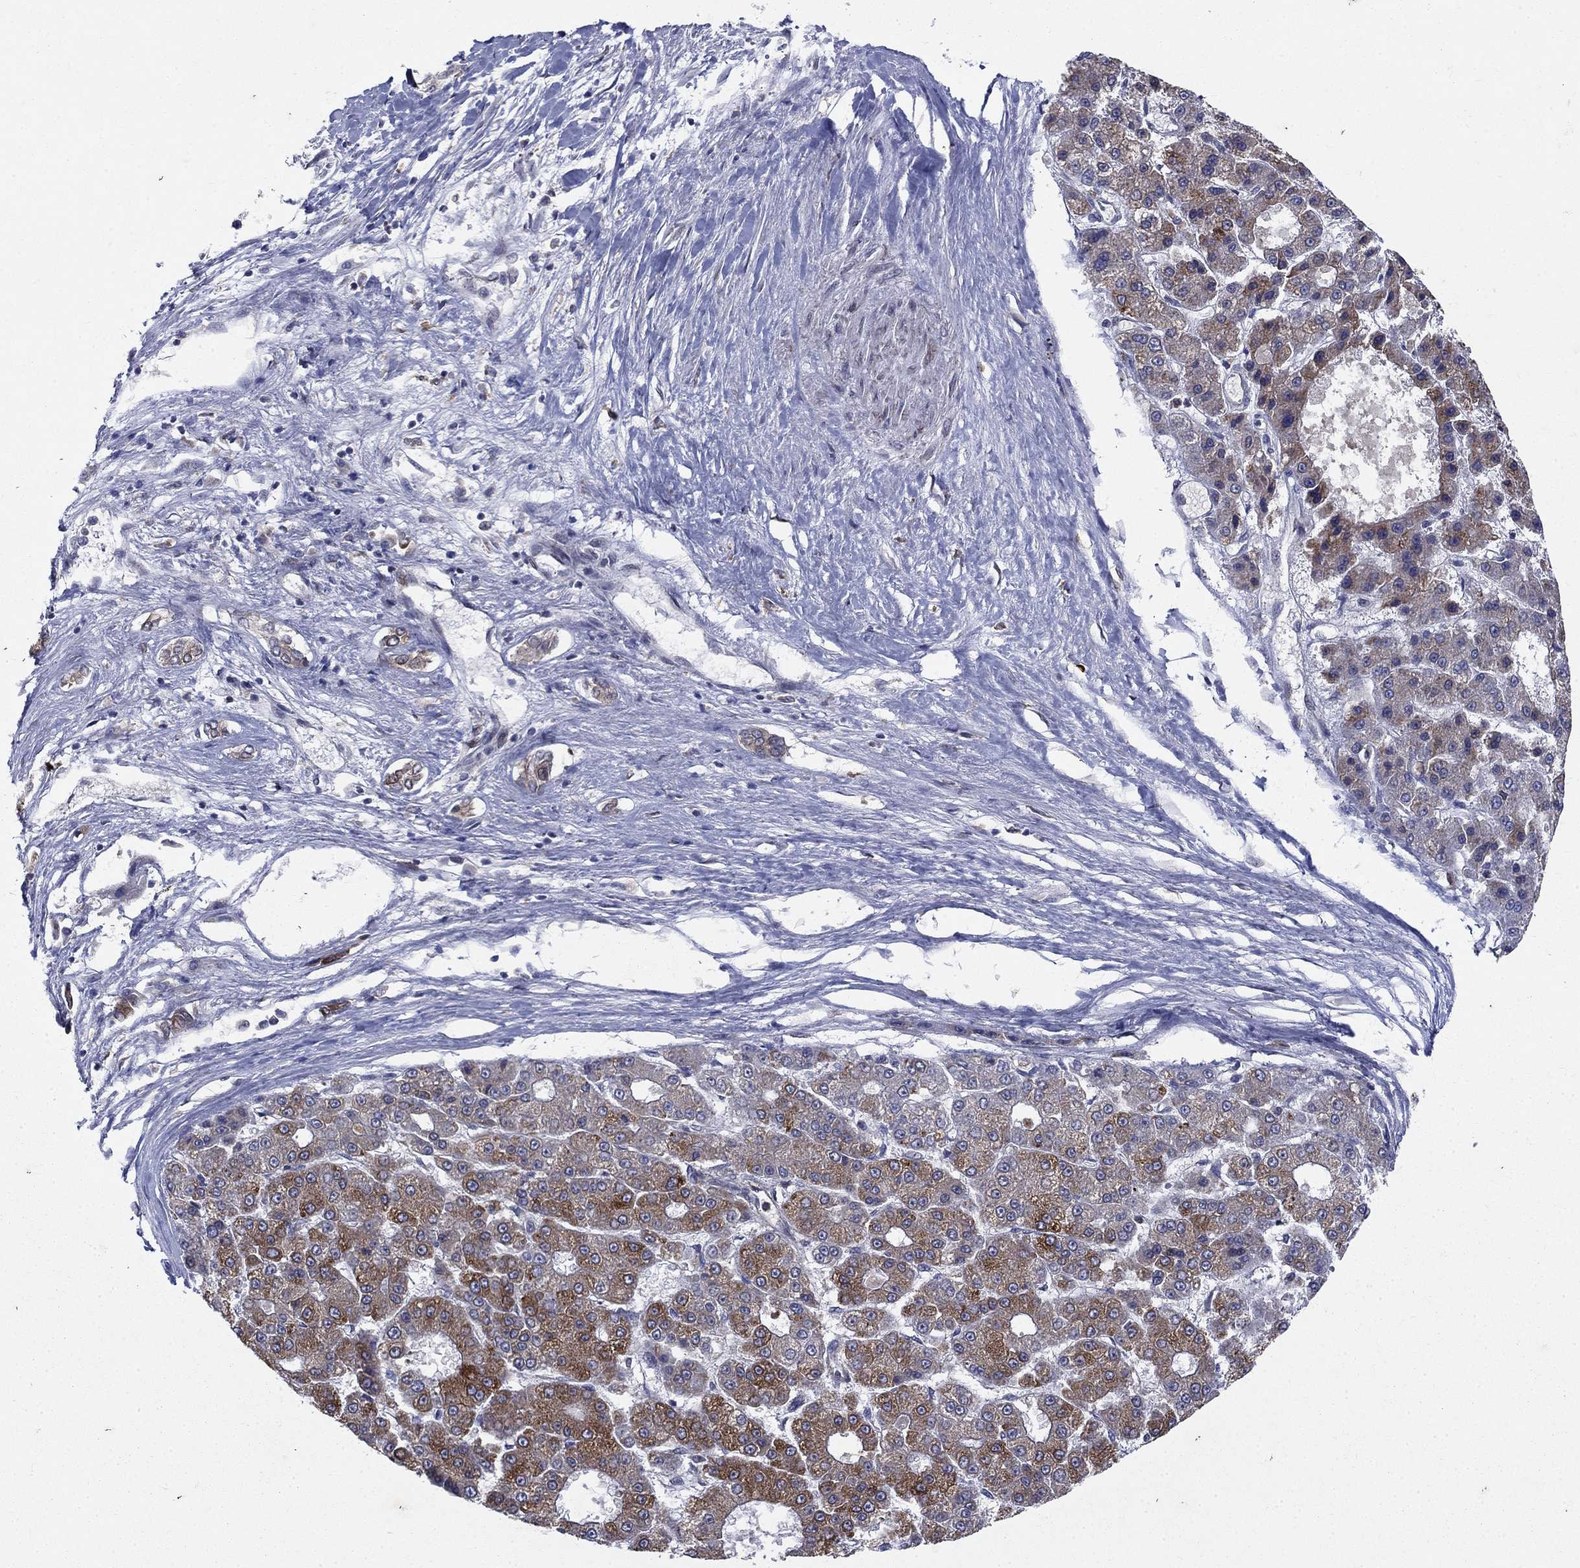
{"staining": {"intensity": "strong", "quantity": "<25%", "location": "cytoplasmic/membranous"}, "tissue": "liver cancer", "cell_type": "Tumor cells", "image_type": "cancer", "snomed": [{"axis": "morphology", "description": "Carcinoma, Hepatocellular, NOS"}, {"axis": "topography", "description": "Liver"}], "caption": "DAB (3,3'-diaminobenzidine) immunohistochemical staining of liver cancer (hepatocellular carcinoma) reveals strong cytoplasmic/membranous protein staining in about <25% of tumor cells. Ihc stains the protein in brown and the nuclei are stained blue.", "gene": "DHRS7", "patient": {"sex": "male", "age": 70}}